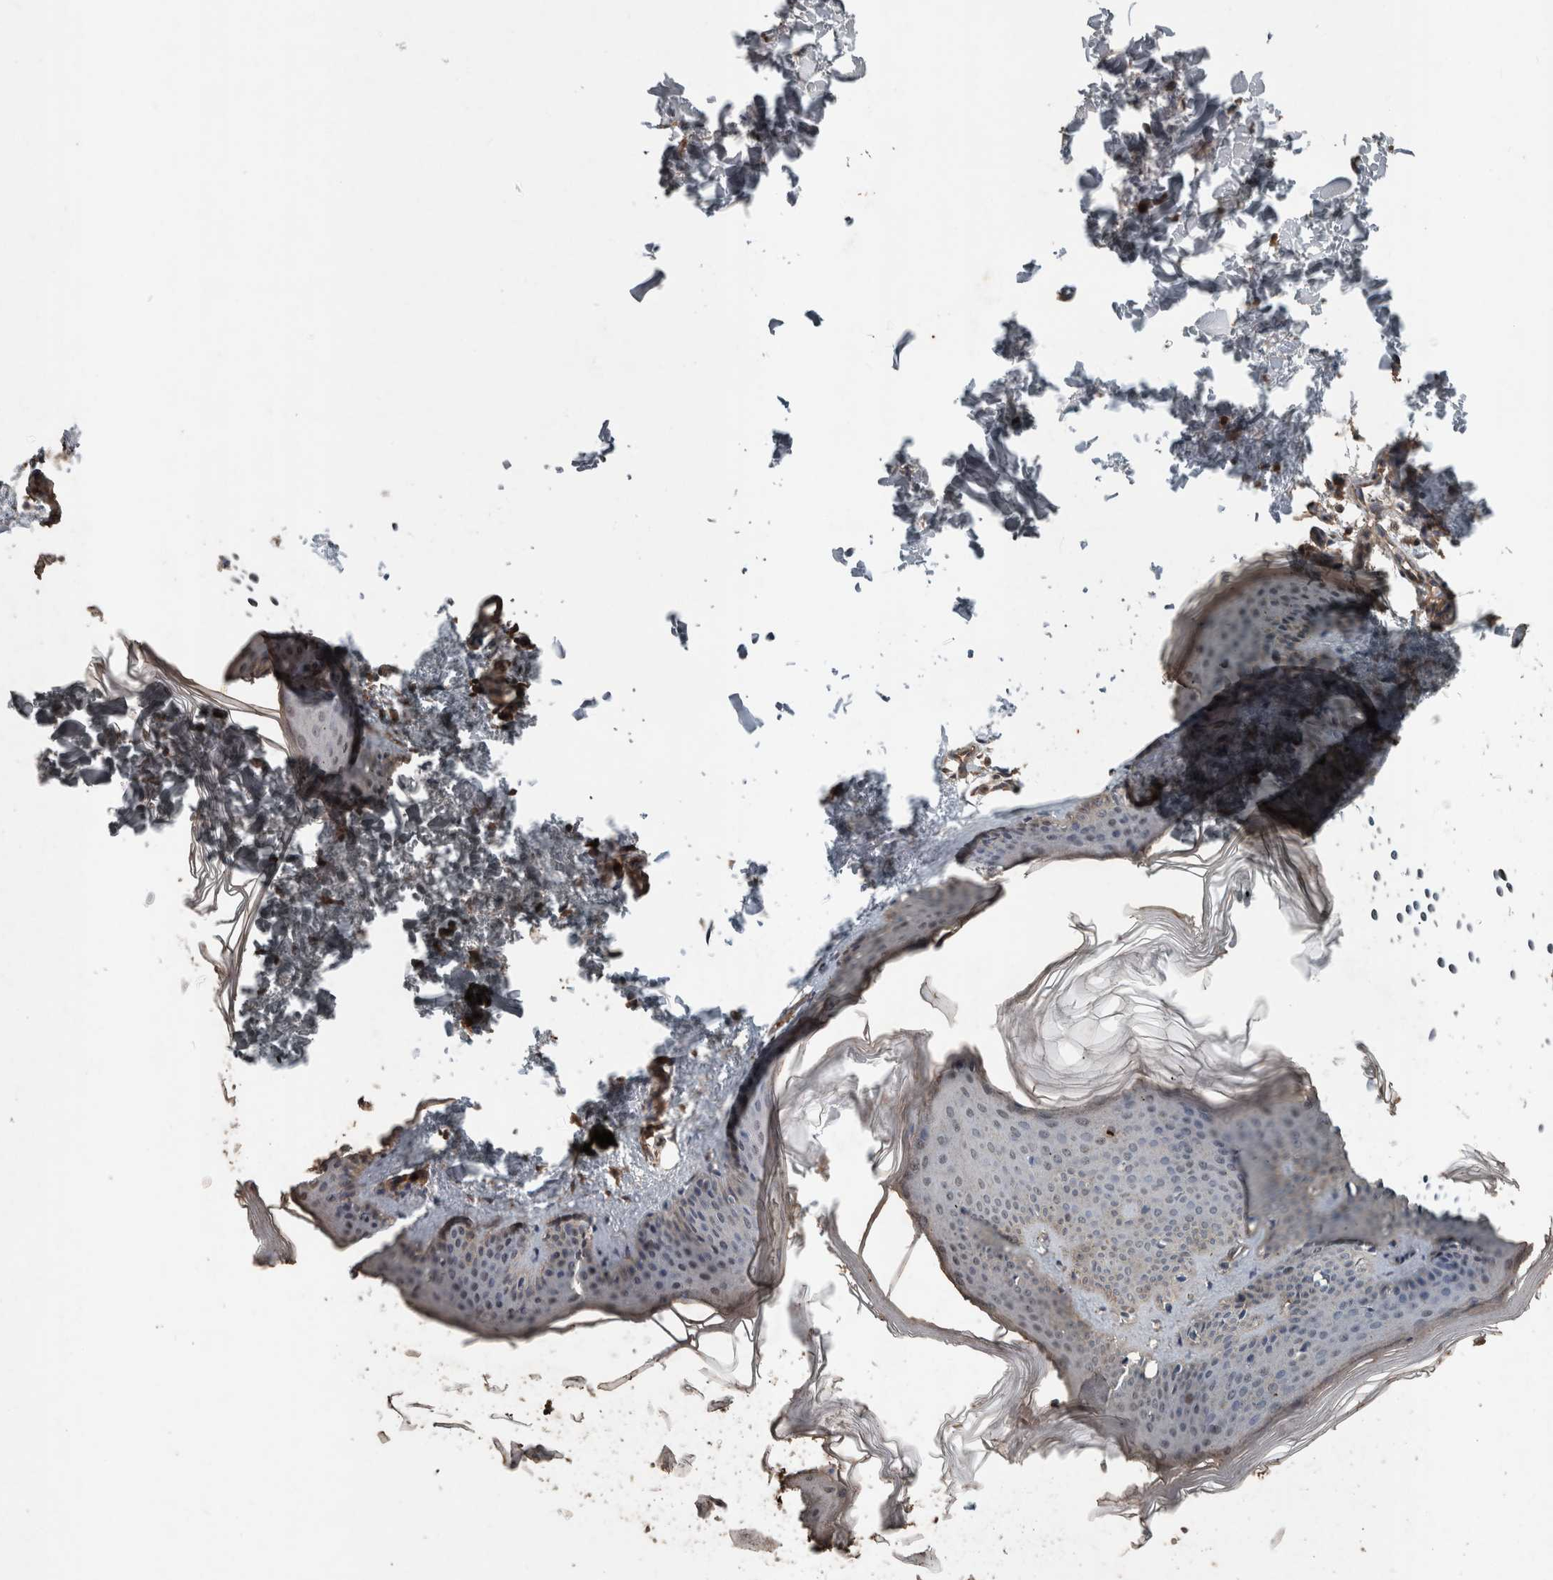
{"staining": {"intensity": "moderate", "quantity": ">75%", "location": "cytoplasmic/membranous"}, "tissue": "skin", "cell_type": "Fibroblasts", "image_type": "normal", "snomed": [{"axis": "morphology", "description": "Normal tissue, NOS"}, {"axis": "topography", "description": "Skin"}], "caption": "Immunohistochemical staining of unremarkable skin reveals medium levels of moderate cytoplasmic/membranous positivity in about >75% of fibroblasts.", "gene": "FGFRL1", "patient": {"sex": "female", "age": 27}}